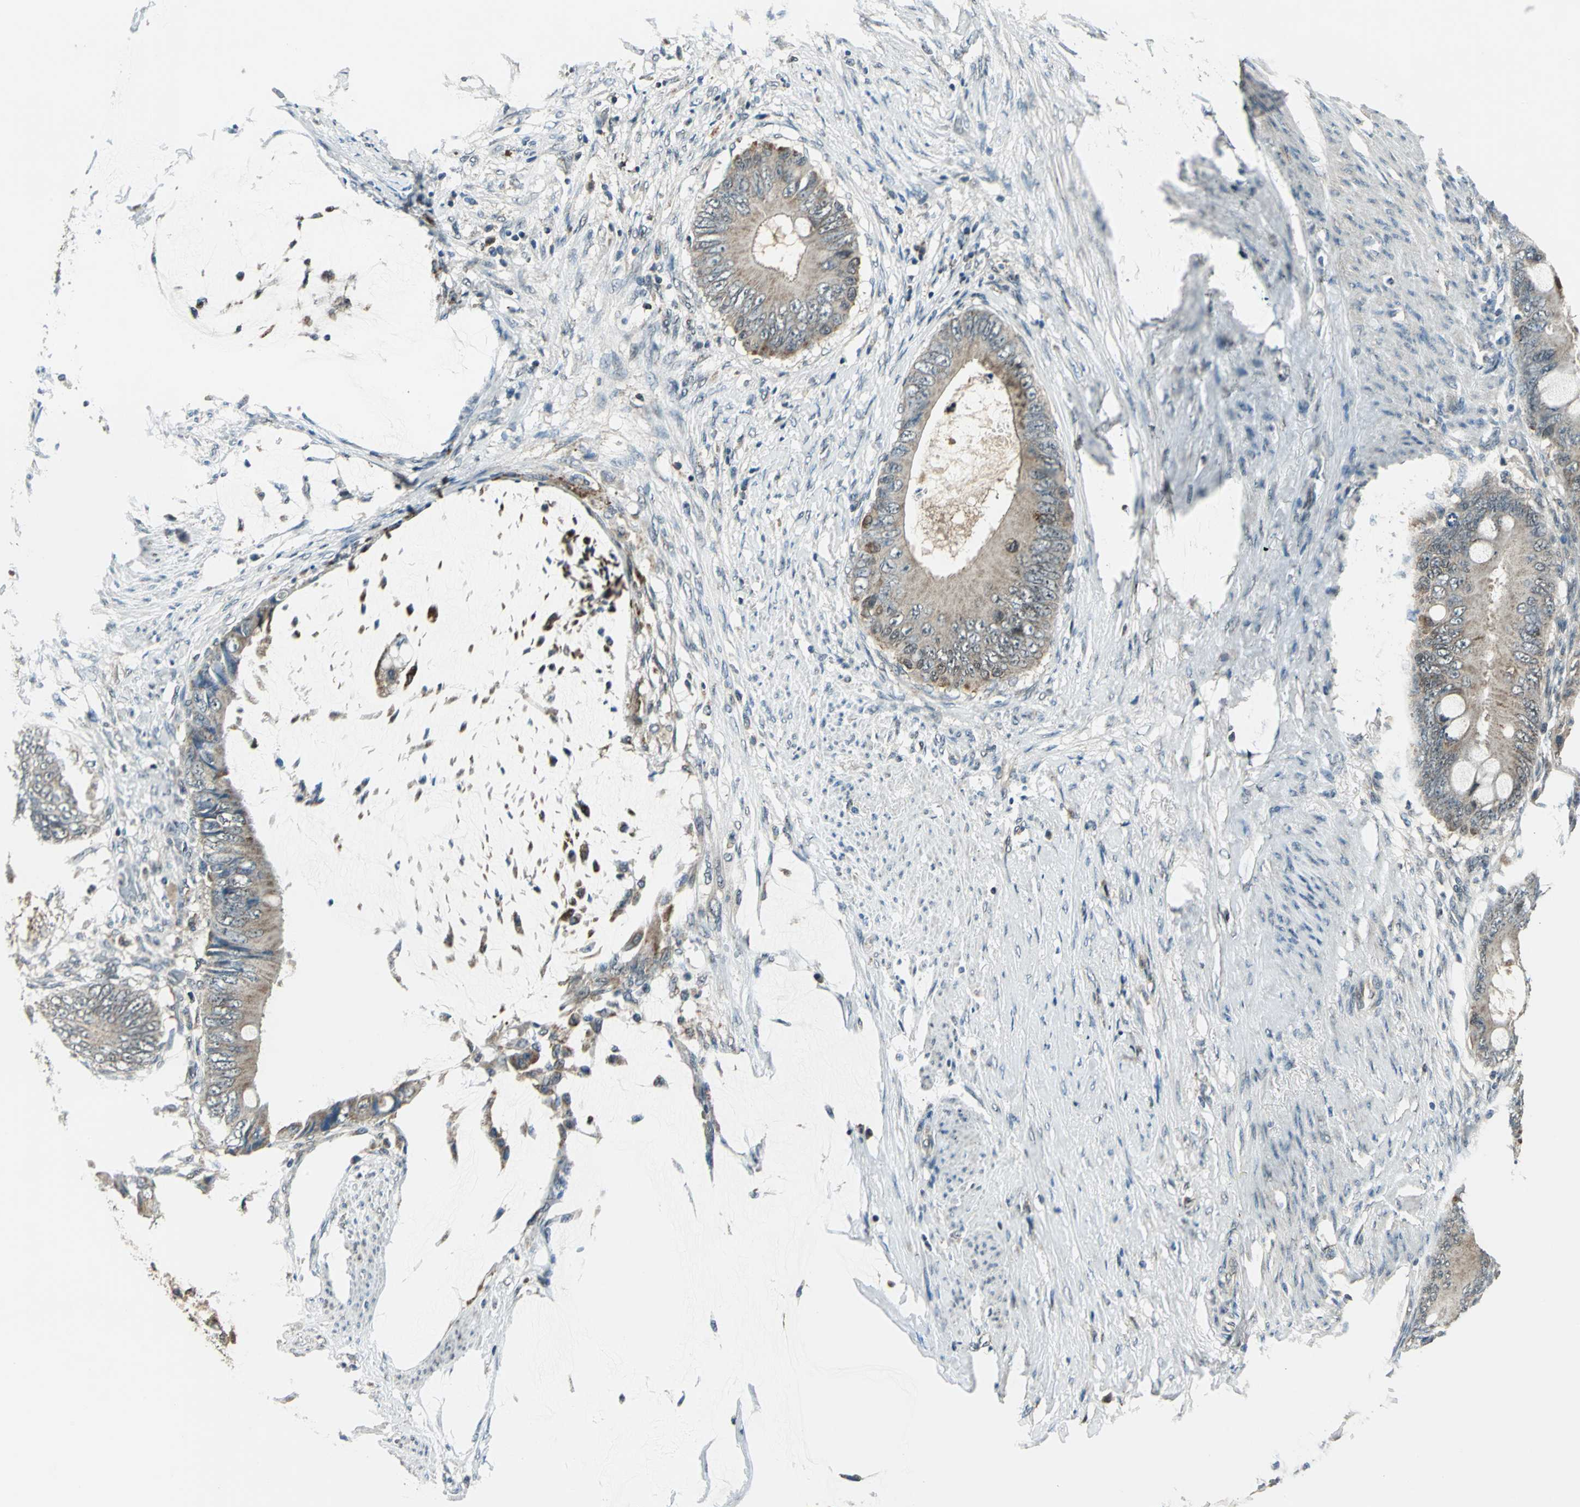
{"staining": {"intensity": "moderate", "quantity": ">75%", "location": "cytoplasmic/membranous"}, "tissue": "colorectal cancer", "cell_type": "Tumor cells", "image_type": "cancer", "snomed": [{"axis": "morphology", "description": "Normal tissue, NOS"}, {"axis": "morphology", "description": "Adenocarcinoma, NOS"}, {"axis": "topography", "description": "Rectum"}, {"axis": "topography", "description": "Peripheral nerve tissue"}], "caption": "High-magnification brightfield microscopy of colorectal cancer (adenocarcinoma) stained with DAB (3,3'-diaminobenzidine) (brown) and counterstained with hematoxylin (blue). tumor cells exhibit moderate cytoplasmic/membranous expression is seen in approximately>75% of cells.", "gene": "NUDT2", "patient": {"sex": "female", "age": 77}}